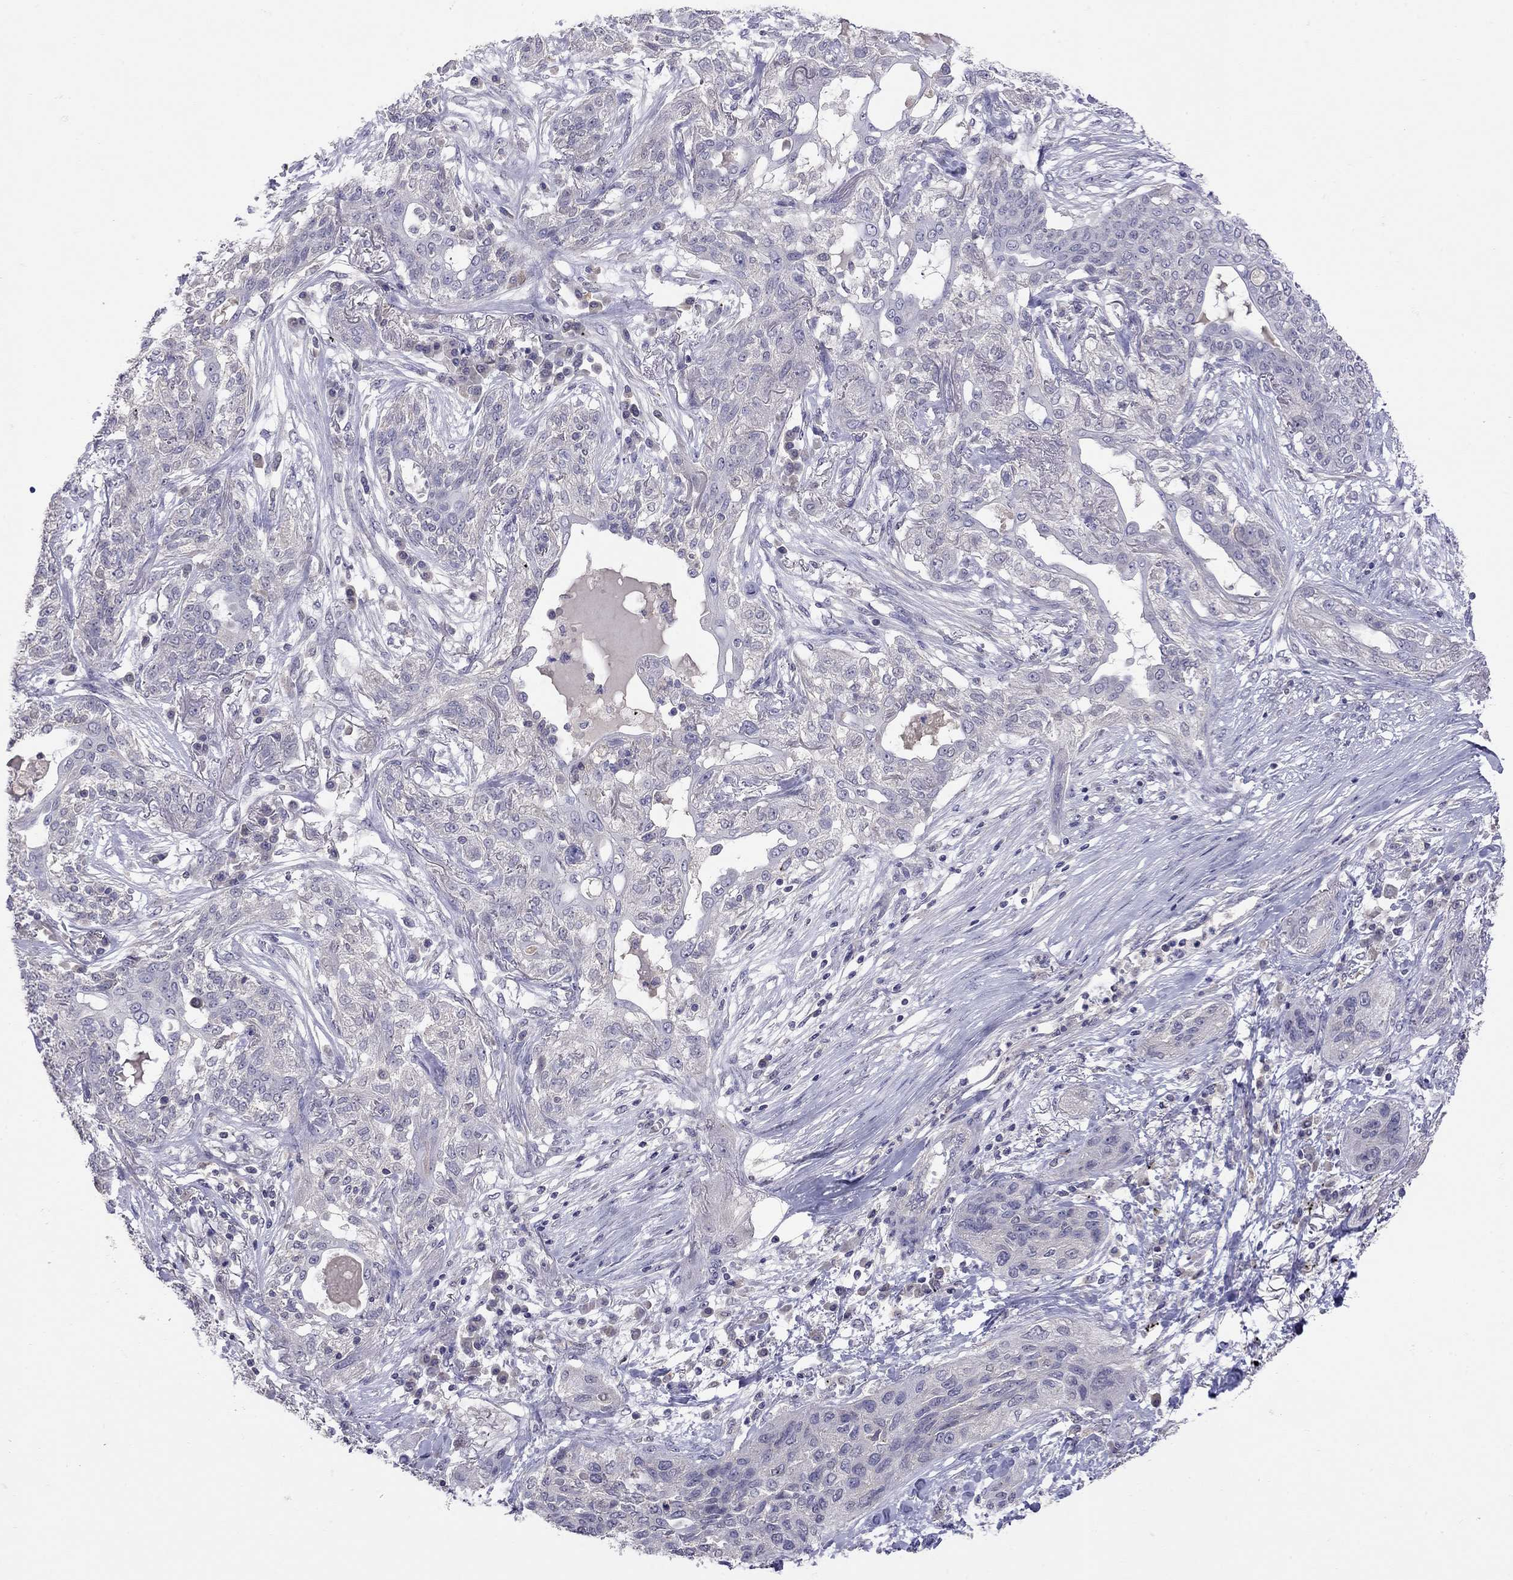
{"staining": {"intensity": "negative", "quantity": "none", "location": "none"}, "tissue": "lung cancer", "cell_type": "Tumor cells", "image_type": "cancer", "snomed": [{"axis": "morphology", "description": "Squamous cell carcinoma, NOS"}, {"axis": "topography", "description": "Lung"}], "caption": "IHC photomicrograph of neoplastic tissue: lung cancer stained with DAB (3,3'-diaminobenzidine) reveals no significant protein expression in tumor cells.", "gene": "RTP5", "patient": {"sex": "female", "age": 70}}